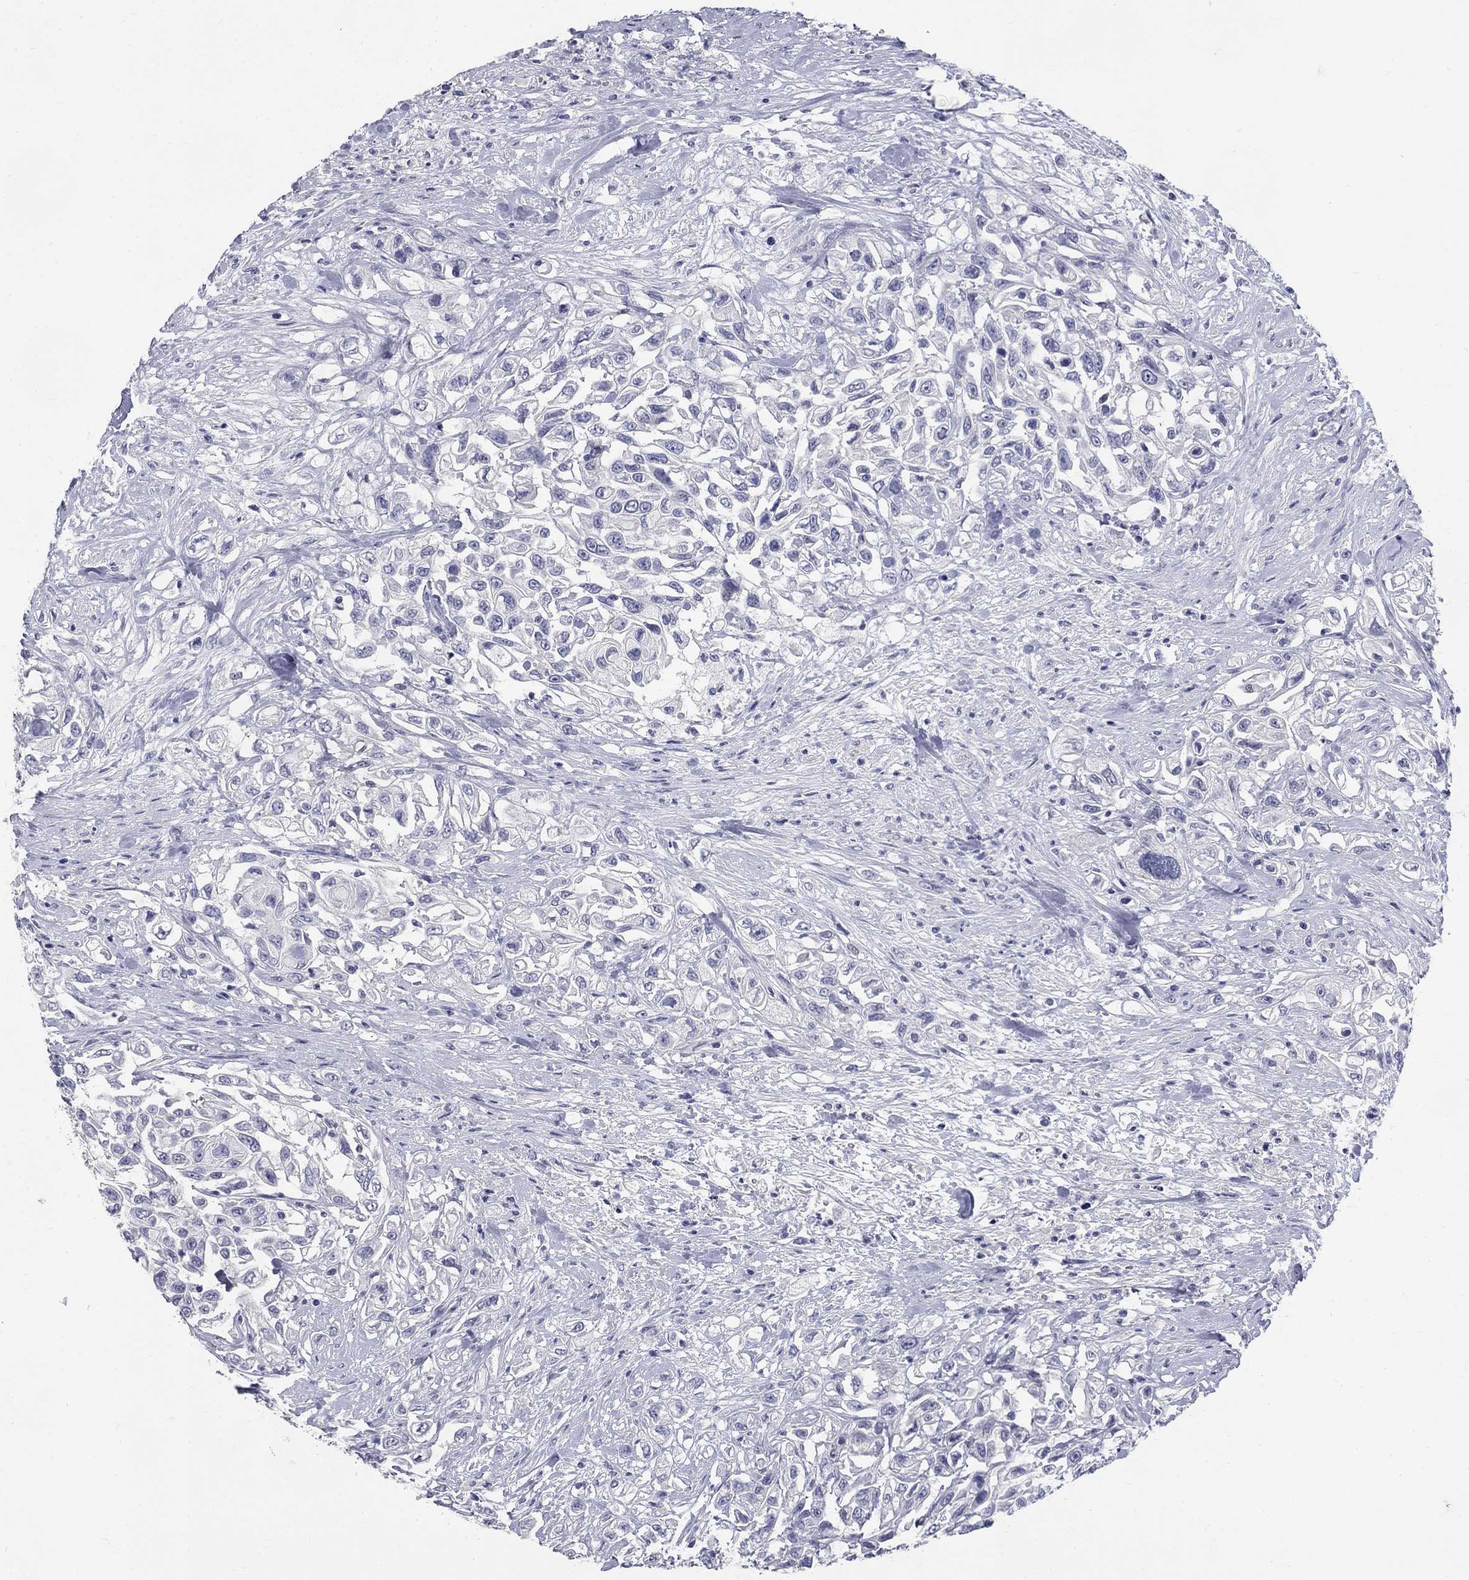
{"staining": {"intensity": "negative", "quantity": "none", "location": "none"}, "tissue": "urothelial cancer", "cell_type": "Tumor cells", "image_type": "cancer", "snomed": [{"axis": "morphology", "description": "Urothelial carcinoma, High grade"}, {"axis": "topography", "description": "Urinary bladder"}], "caption": "A histopathology image of urothelial cancer stained for a protein displays no brown staining in tumor cells.", "gene": "ELAVL4", "patient": {"sex": "female", "age": 56}}